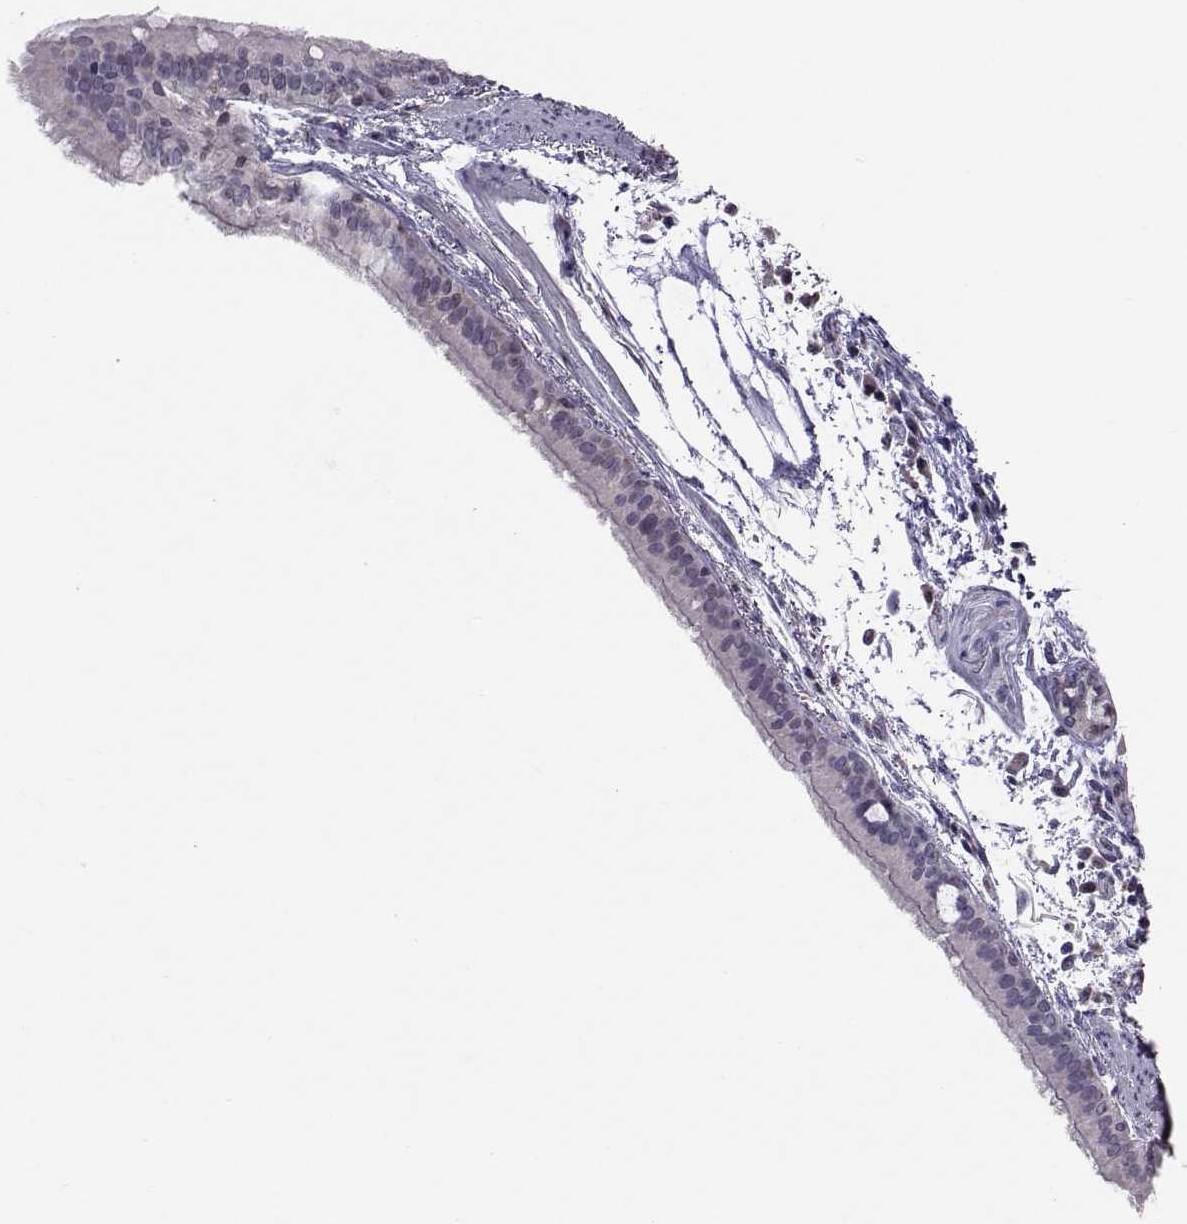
{"staining": {"intensity": "negative", "quantity": "none", "location": "none"}, "tissue": "bronchus", "cell_type": "Respiratory epithelial cells", "image_type": "normal", "snomed": [{"axis": "morphology", "description": "Normal tissue, NOS"}, {"axis": "morphology", "description": "Squamous cell carcinoma, NOS"}, {"axis": "topography", "description": "Bronchus"}, {"axis": "topography", "description": "Lung"}], "caption": "Immunohistochemical staining of benign human bronchus shows no significant staining in respiratory epithelial cells. (DAB (3,3'-diaminobenzidine) immunohistochemistry (IHC) visualized using brightfield microscopy, high magnification).", "gene": "PGK1", "patient": {"sex": "male", "age": 69}}